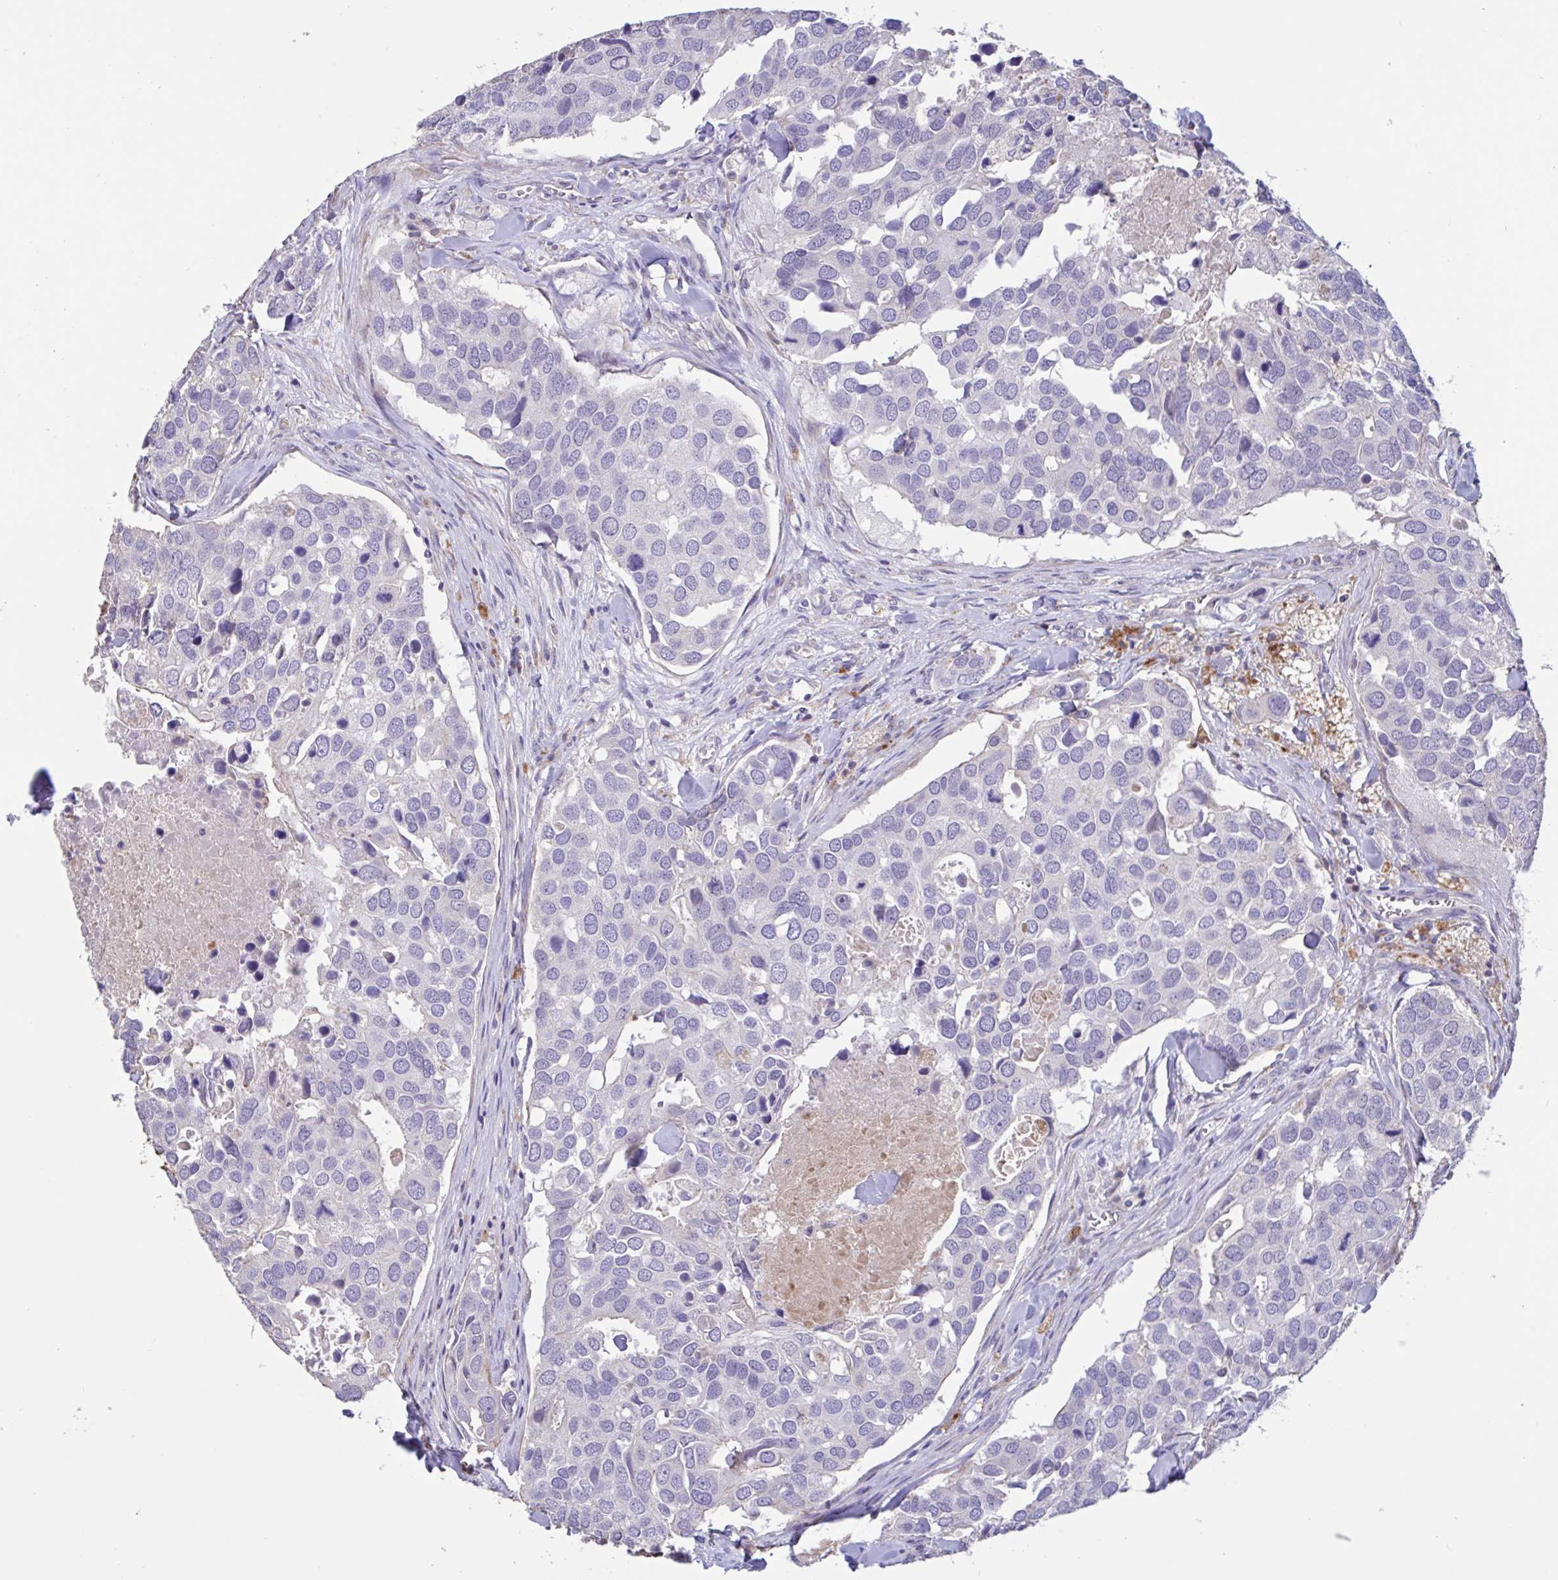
{"staining": {"intensity": "negative", "quantity": "none", "location": "none"}, "tissue": "breast cancer", "cell_type": "Tumor cells", "image_type": "cancer", "snomed": [{"axis": "morphology", "description": "Duct carcinoma"}, {"axis": "topography", "description": "Breast"}], "caption": "There is no significant expression in tumor cells of breast cancer.", "gene": "DDX39A", "patient": {"sex": "female", "age": 83}}